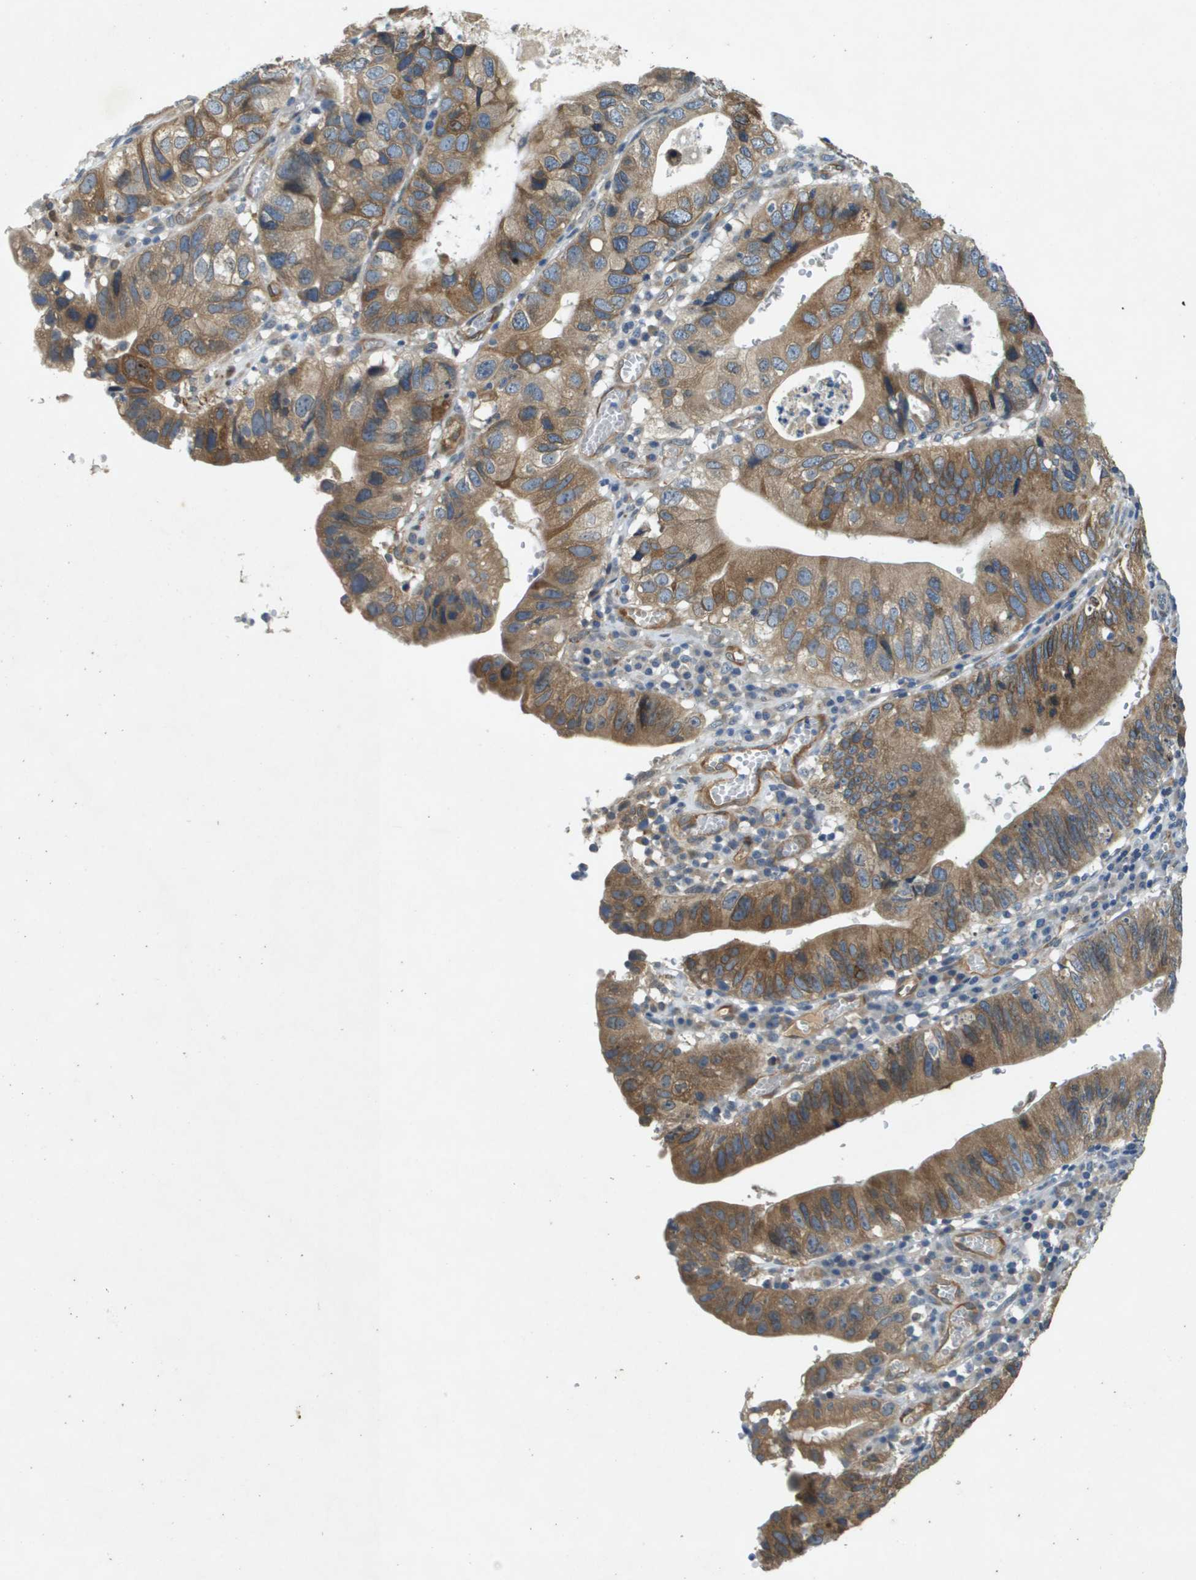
{"staining": {"intensity": "moderate", "quantity": ">75%", "location": "cytoplasmic/membranous"}, "tissue": "stomach cancer", "cell_type": "Tumor cells", "image_type": "cancer", "snomed": [{"axis": "morphology", "description": "Adenocarcinoma, NOS"}, {"axis": "topography", "description": "Stomach"}], "caption": "Immunohistochemical staining of adenocarcinoma (stomach) demonstrates moderate cytoplasmic/membranous protein positivity in about >75% of tumor cells.", "gene": "PGAP3", "patient": {"sex": "male", "age": 59}}